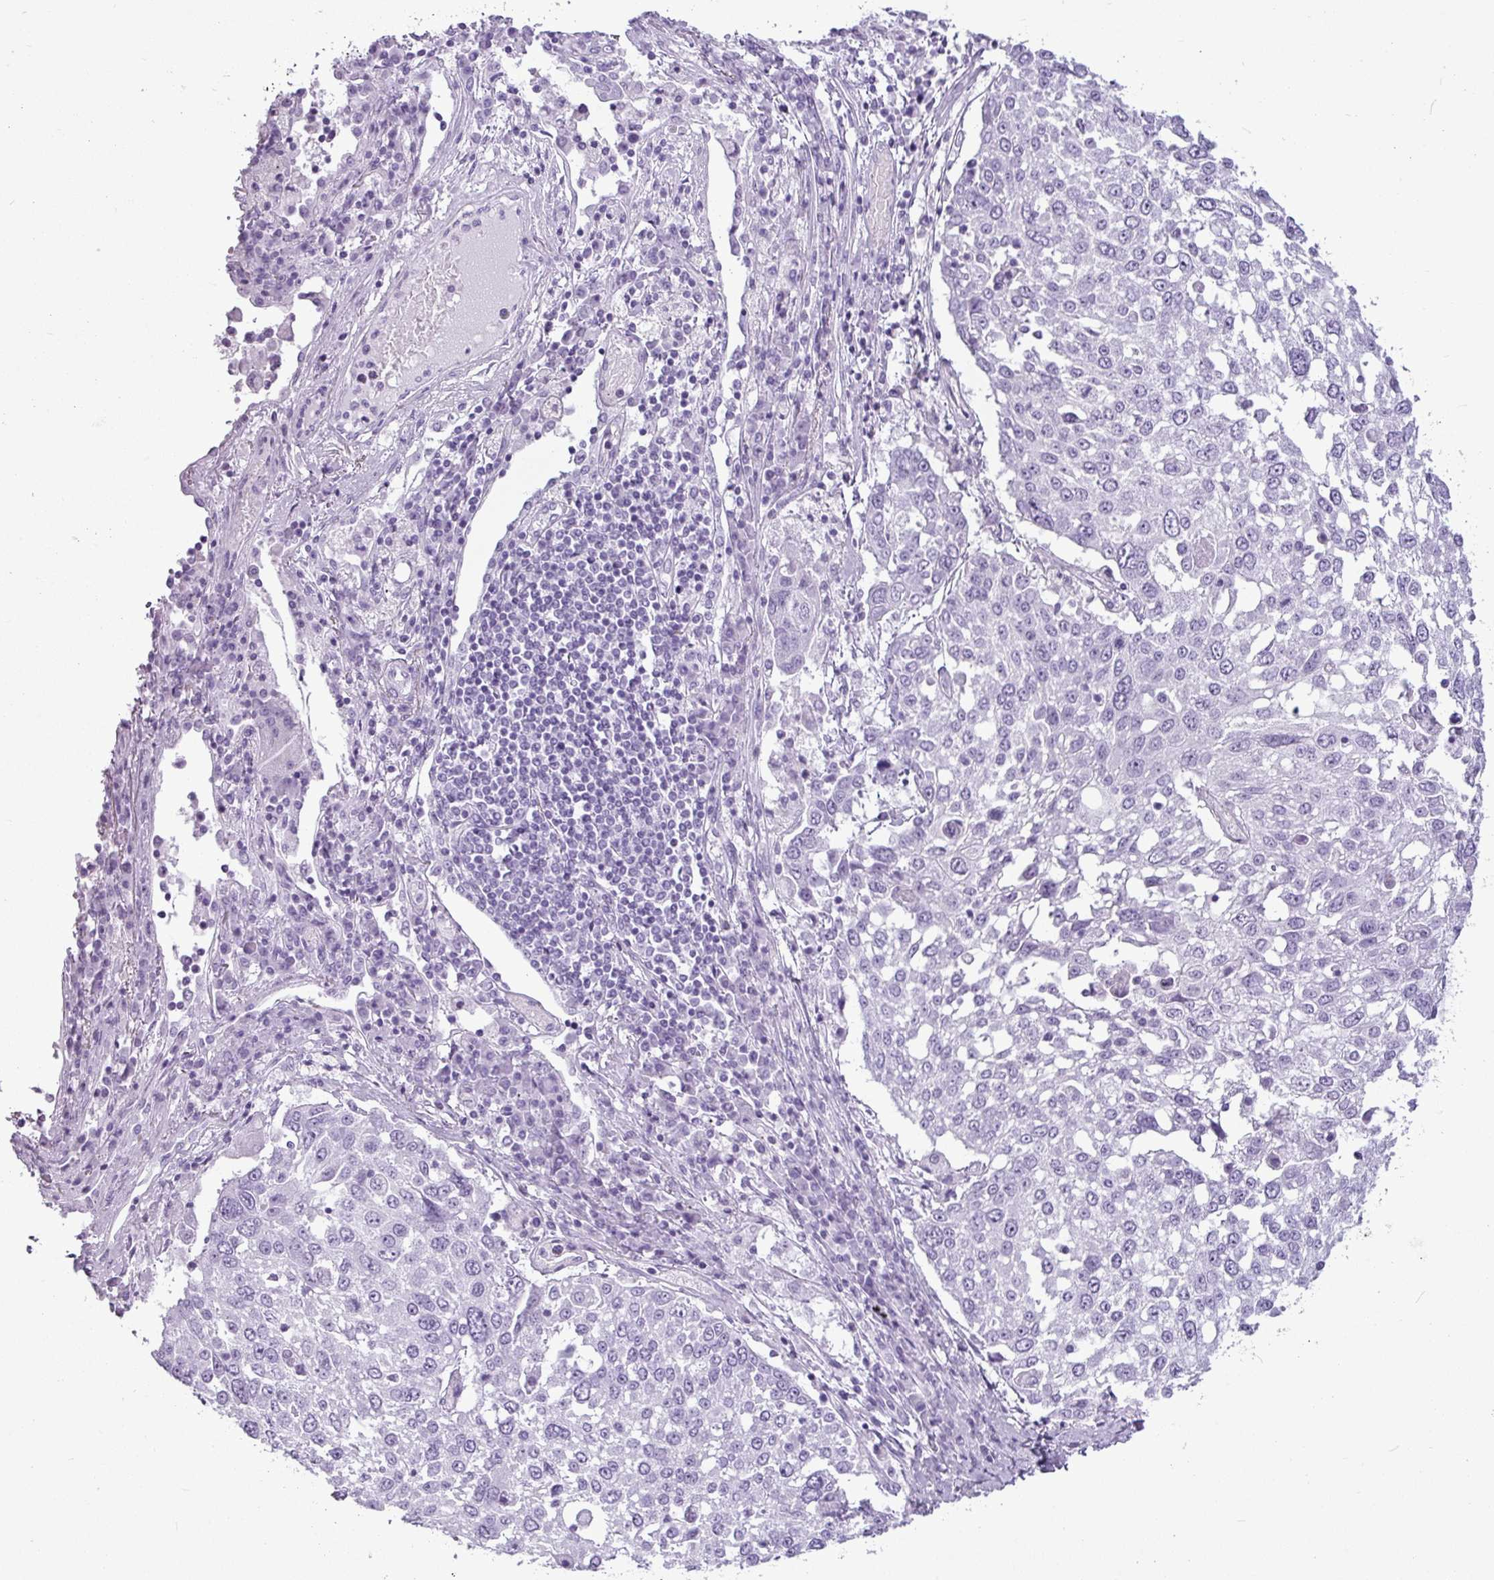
{"staining": {"intensity": "negative", "quantity": "none", "location": "none"}, "tissue": "lung cancer", "cell_type": "Tumor cells", "image_type": "cancer", "snomed": [{"axis": "morphology", "description": "Squamous cell carcinoma, NOS"}, {"axis": "topography", "description": "Lung"}], "caption": "This is an immunohistochemistry image of lung cancer (squamous cell carcinoma). There is no expression in tumor cells.", "gene": "AMY1B", "patient": {"sex": "male", "age": 65}}